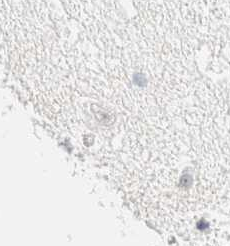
{"staining": {"intensity": "negative", "quantity": "none", "location": "none"}, "tissue": "hippocampus", "cell_type": "Glial cells", "image_type": "normal", "snomed": [{"axis": "morphology", "description": "Normal tissue, NOS"}, {"axis": "topography", "description": "Hippocampus"}], "caption": "DAB immunohistochemical staining of benign human hippocampus reveals no significant expression in glial cells. (DAB IHC with hematoxylin counter stain).", "gene": "IKZF3", "patient": {"sex": "female", "age": 19}}